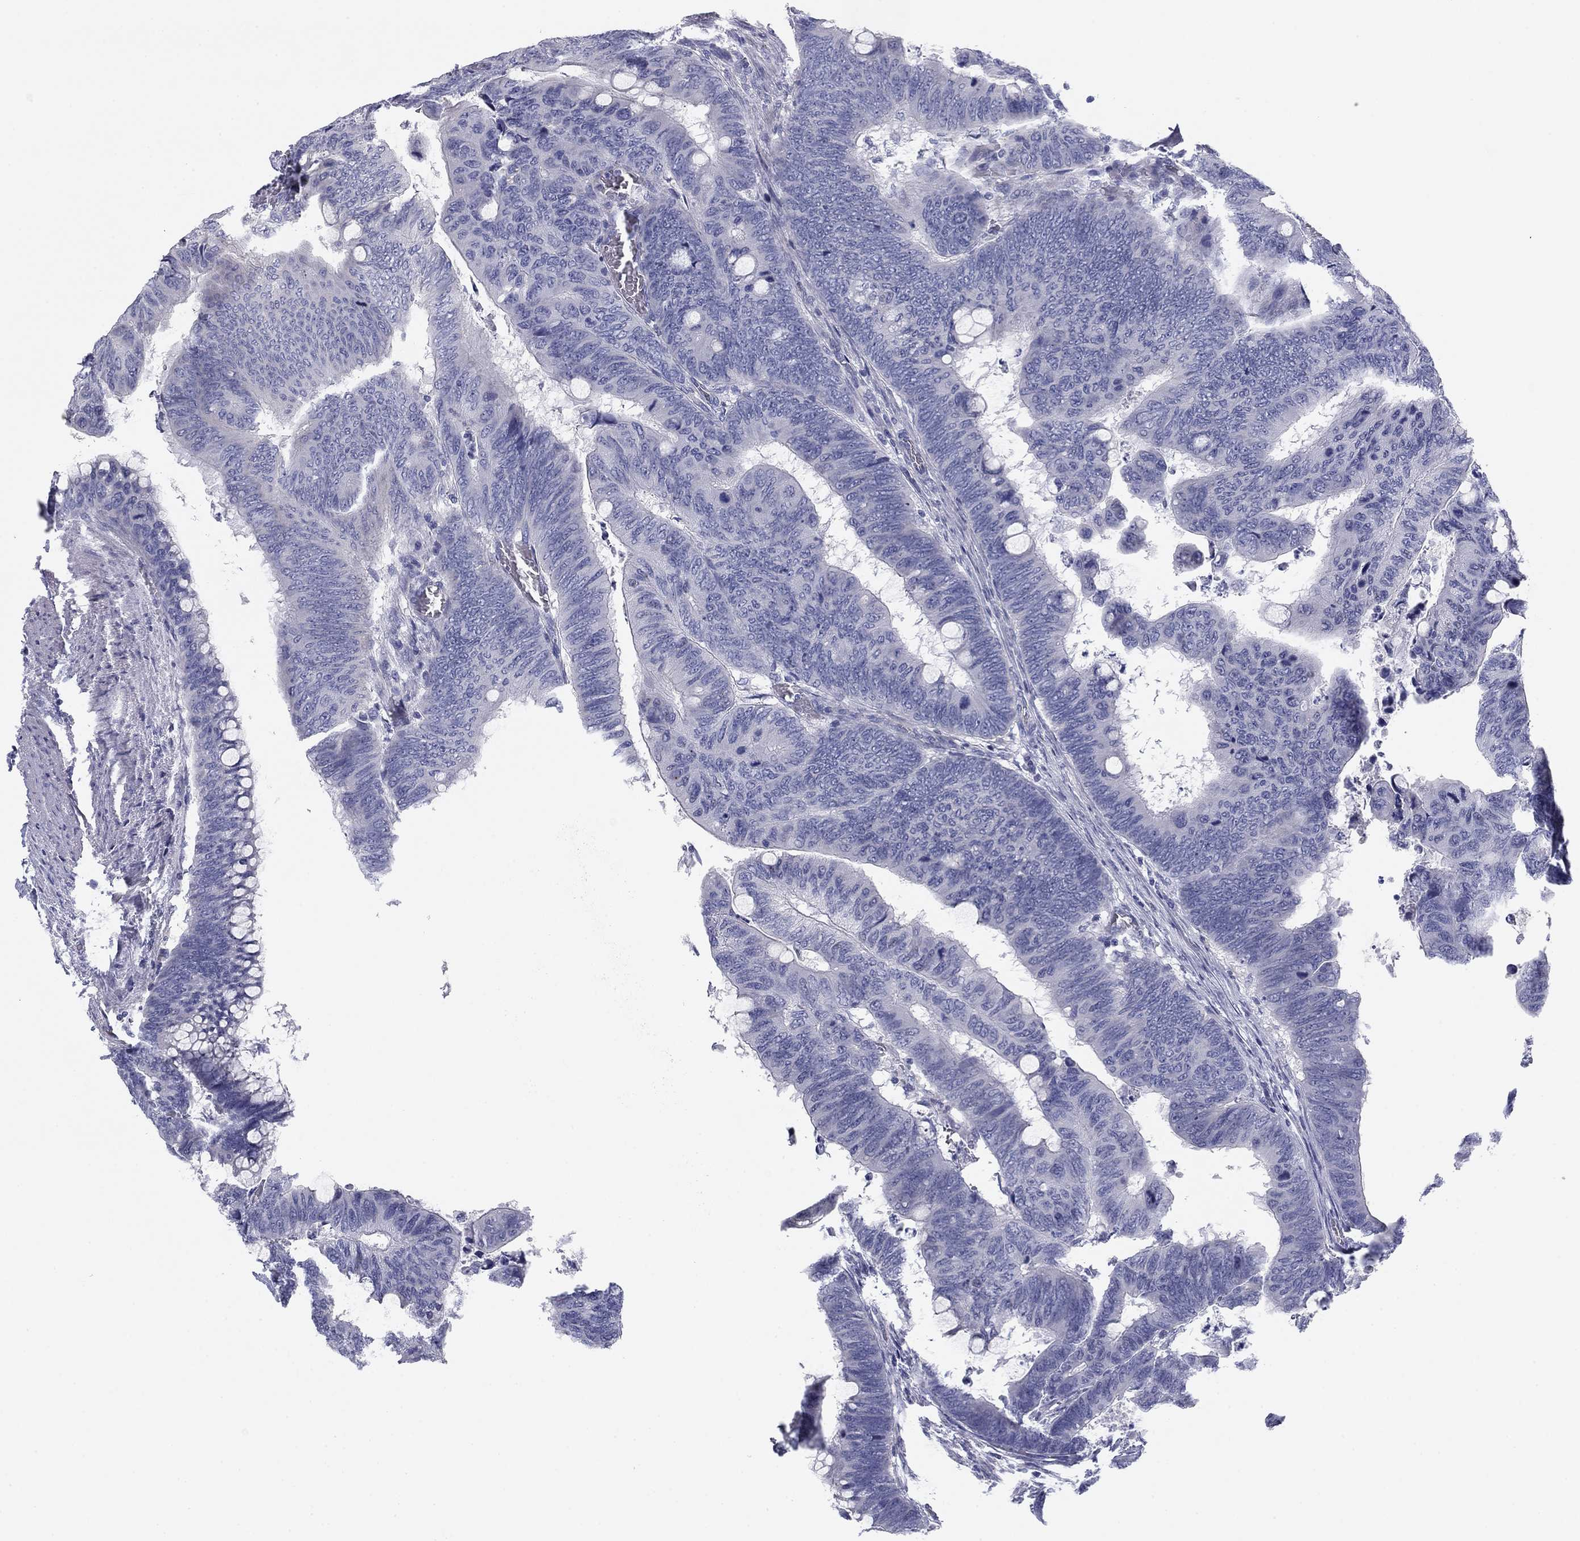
{"staining": {"intensity": "negative", "quantity": "none", "location": "none"}, "tissue": "colorectal cancer", "cell_type": "Tumor cells", "image_type": "cancer", "snomed": [{"axis": "morphology", "description": "Normal tissue, NOS"}, {"axis": "morphology", "description": "Adenocarcinoma, NOS"}, {"axis": "topography", "description": "Rectum"}, {"axis": "topography", "description": "Peripheral nerve tissue"}], "caption": "Tumor cells show no significant protein staining in adenocarcinoma (colorectal). (DAB immunohistochemistry (IHC) visualized using brightfield microscopy, high magnification).", "gene": "SEPTIN3", "patient": {"sex": "male", "age": 92}}